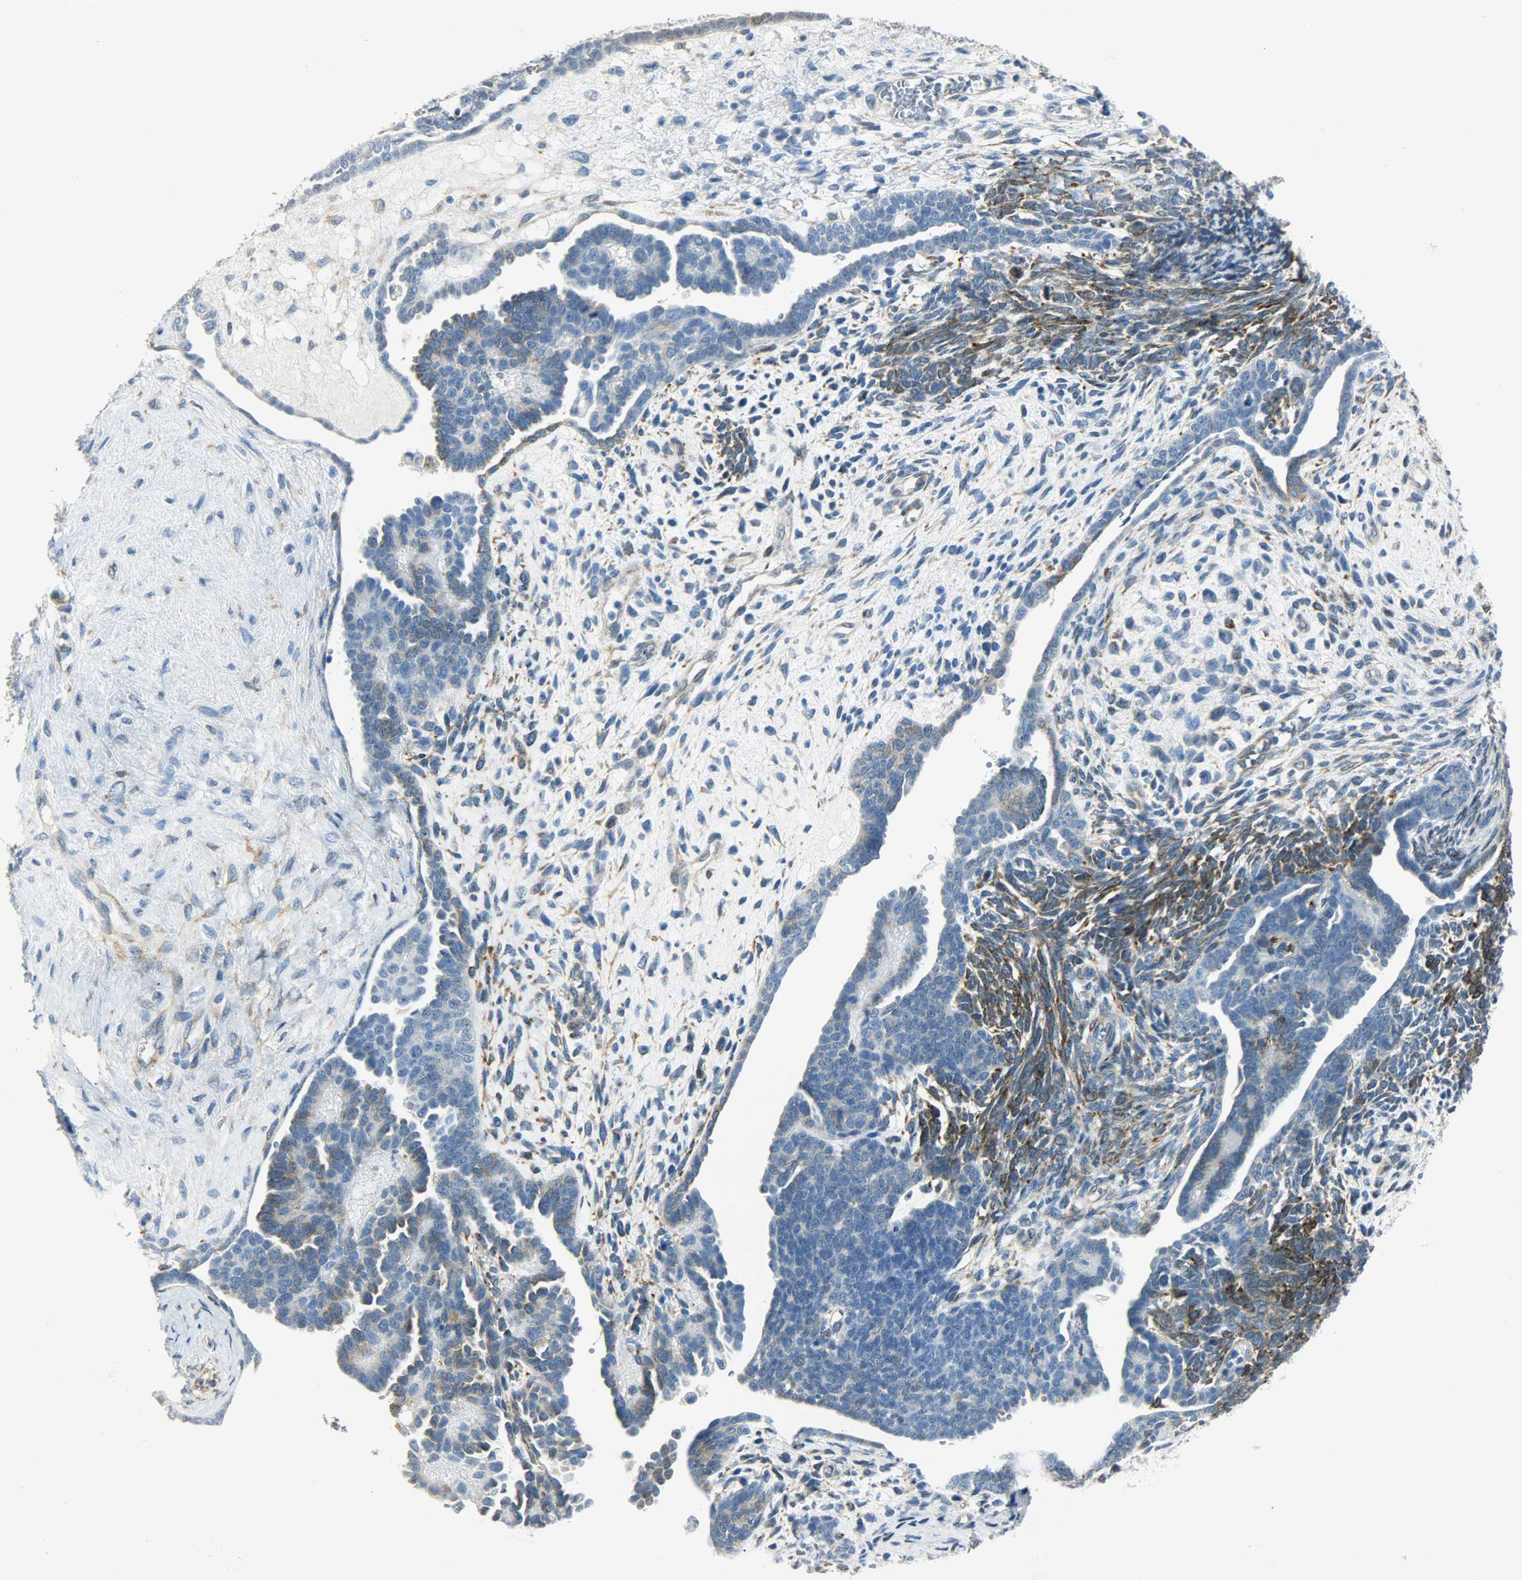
{"staining": {"intensity": "moderate", "quantity": "25%-75%", "location": "cytoplasmic/membranous"}, "tissue": "endometrial cancer", "cell_type": "Tumor cells", "image_type": "cancer", "snomed": [{"axis": "morphology", "description": "Neoplasm, malignant, NOS"}, {"axis": "topography", "description": "Endometrium"}], "caption": "An image of endometrial malignant neoplasm stained for a protein displays moderate cytoplasmic/membranous brown staining in tumor cells.", "gene": "PKD2", "patient": {"sex": "female", "age": 74}}